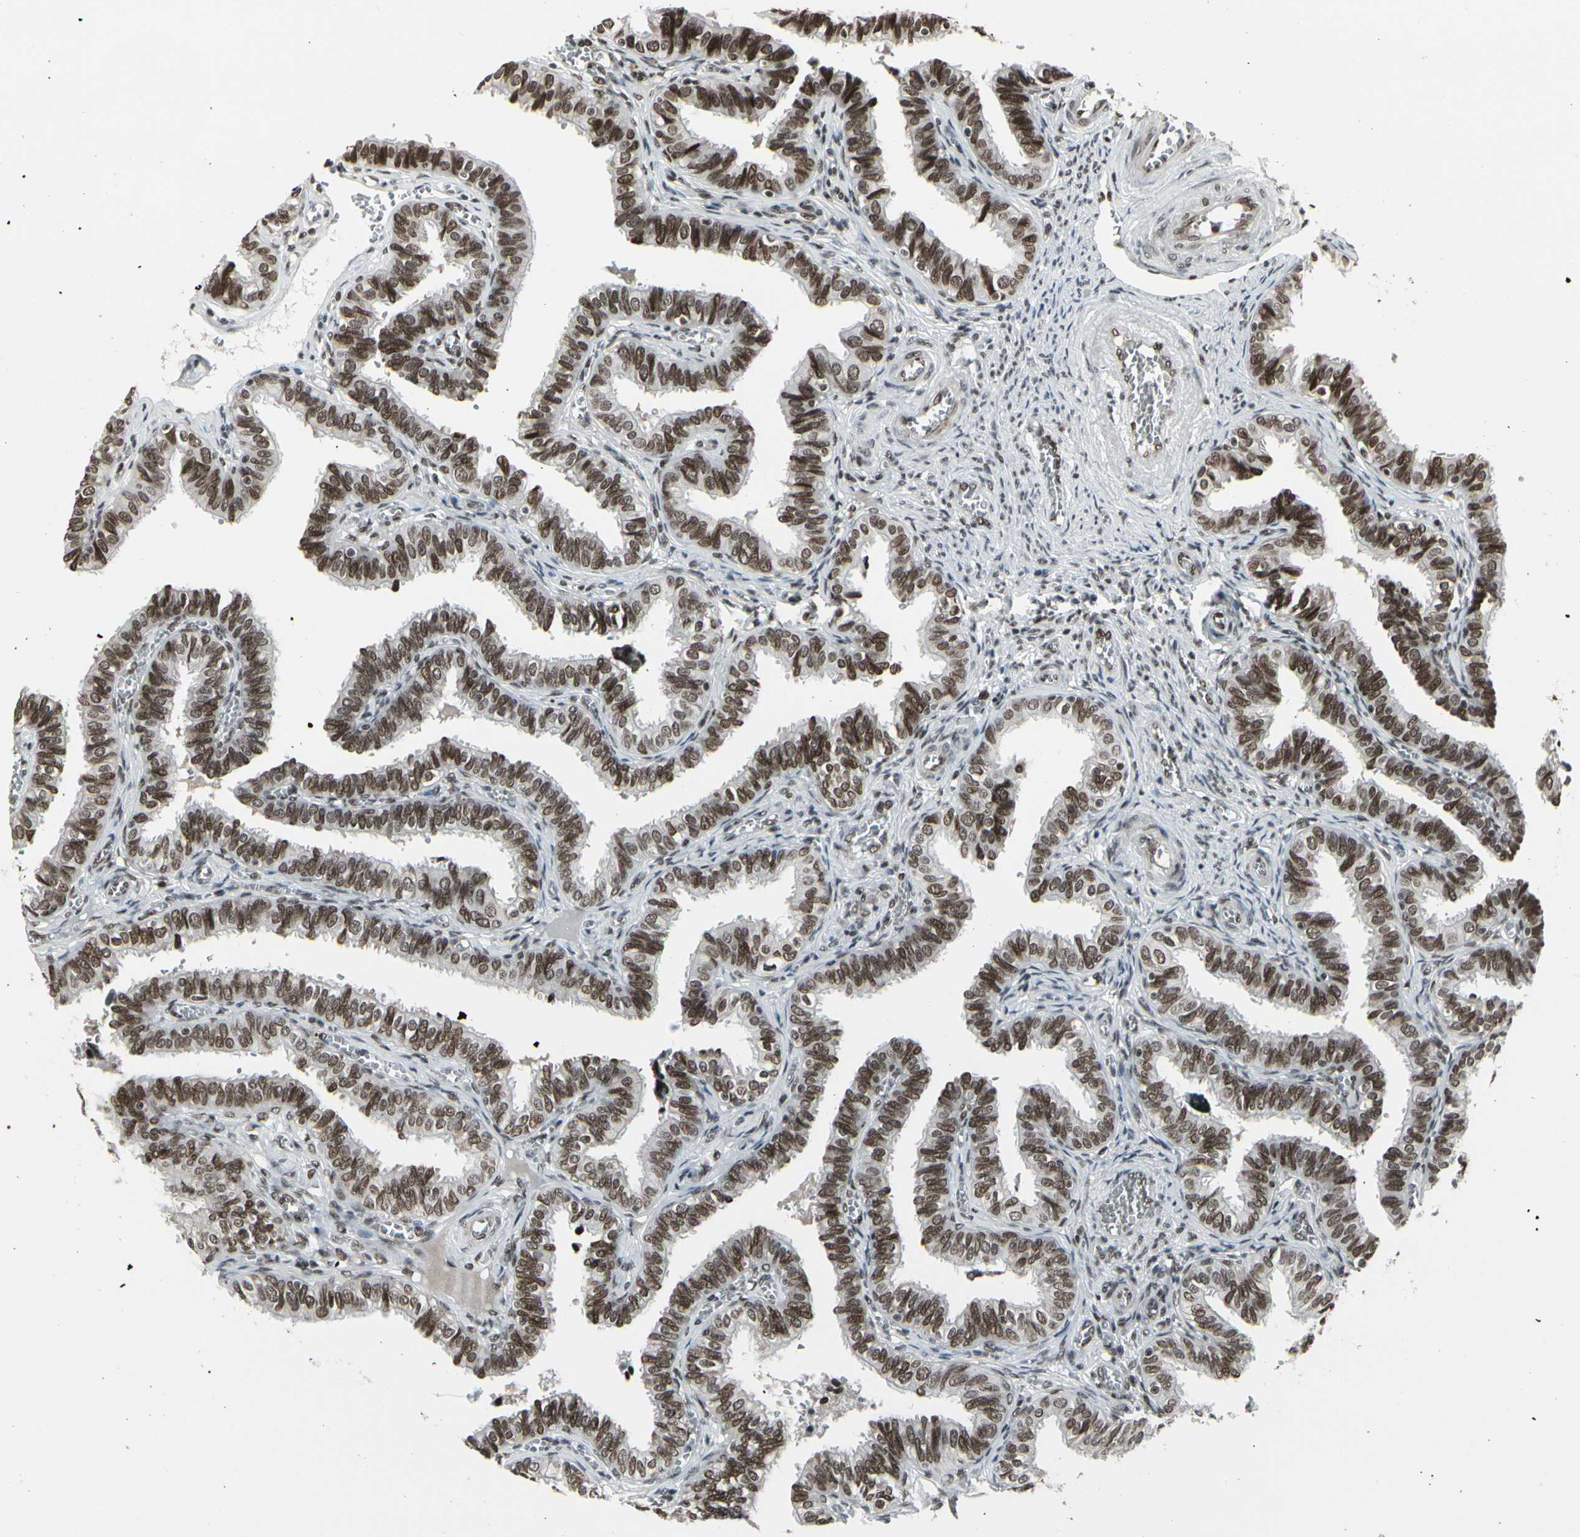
{"staining": {"intensity": "strong", "quantity": ">75%", "location": "nuclear"}, "tissue": "fallopian tube", "cell_type": "Glandular cells", "image_type": "normal", "snomed": [{"axis": "morphology", "description": "Normal tissue, NOS"}, {"axis": "topography", "description": "Fallopian tube"}], "caption": "Protein expression by immunohistochemistry displays strong nuclear staining in approximately >75% of glandular cells in unremarkable fallopian tube.", "gene": "HMG20A", "patient": {"sex": "female", "age": 46}}